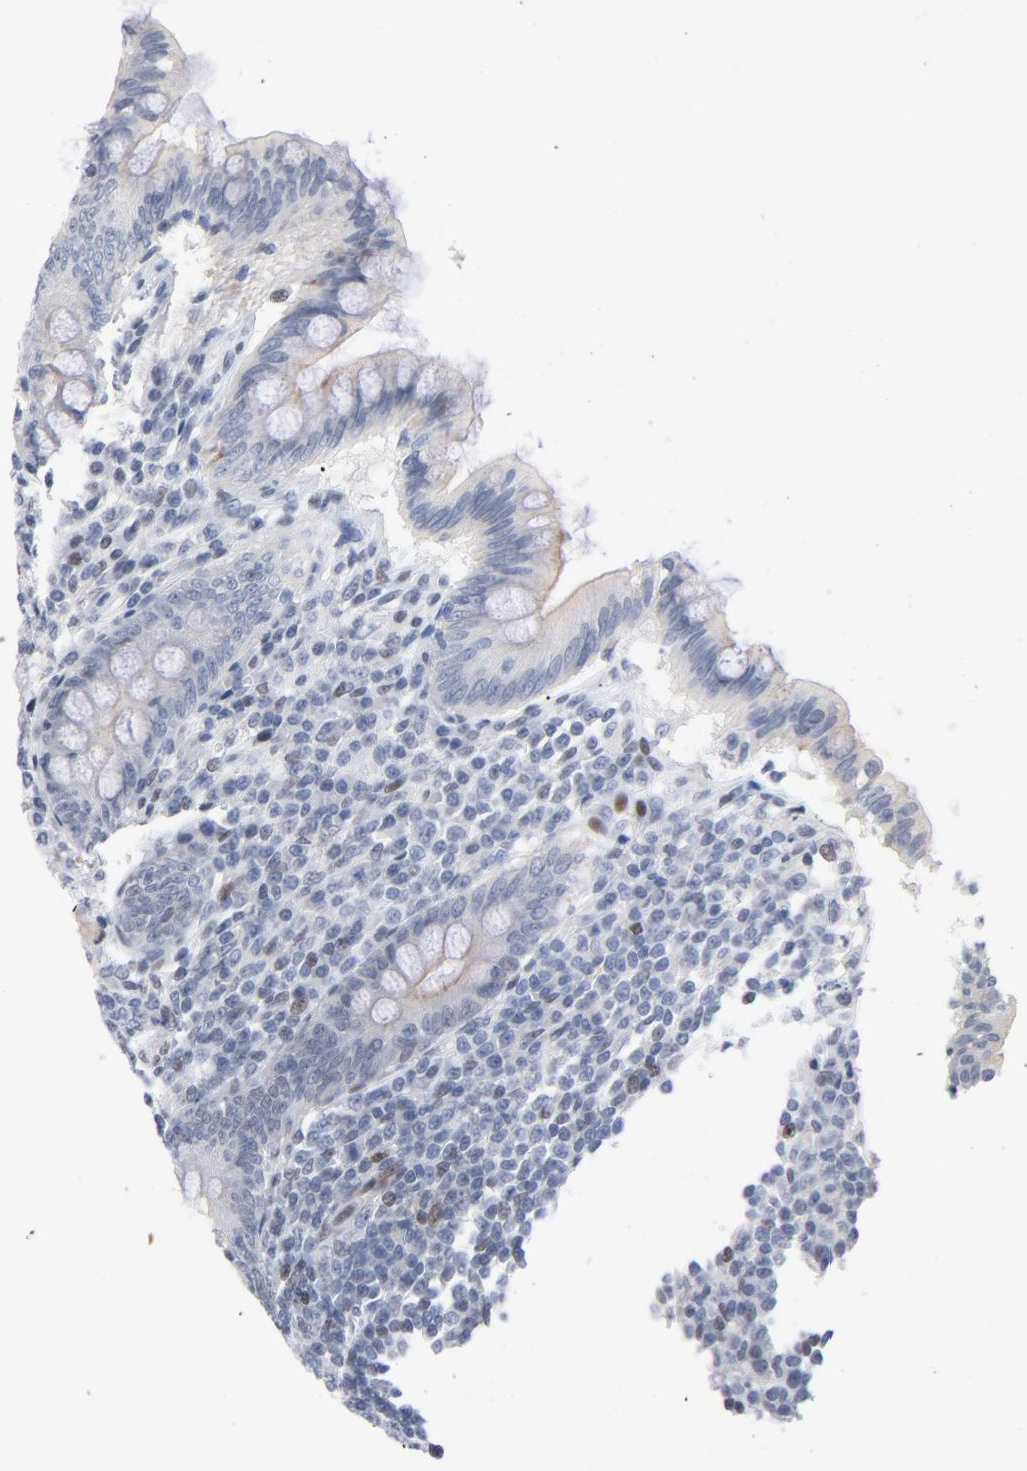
{"staining": {"intensity": "weak", "quantity": "<25%", "location": "cytoplasmic/membranous"}, "tissue": "appendix", "cell_type": "Glandular cells", "image_type": "normal", "snomed": [{"axis": "morphology", "description": "Normal tissue, NOS"}, {"axis": "topography", "description": "Appendix"}], "caption": "Immunohistochemistry image of normal appendix stained for a protein (brown), which shows no positivity in glandular cells. Brightfield microscopy of immunohistochemistry stained with DAB (3,3'-diaminobenzidine) (brown) and hematoxylin (blue), captured at high magnification.", "gene": "NFIC", "patient": {"sex": "female", "age": 66}}